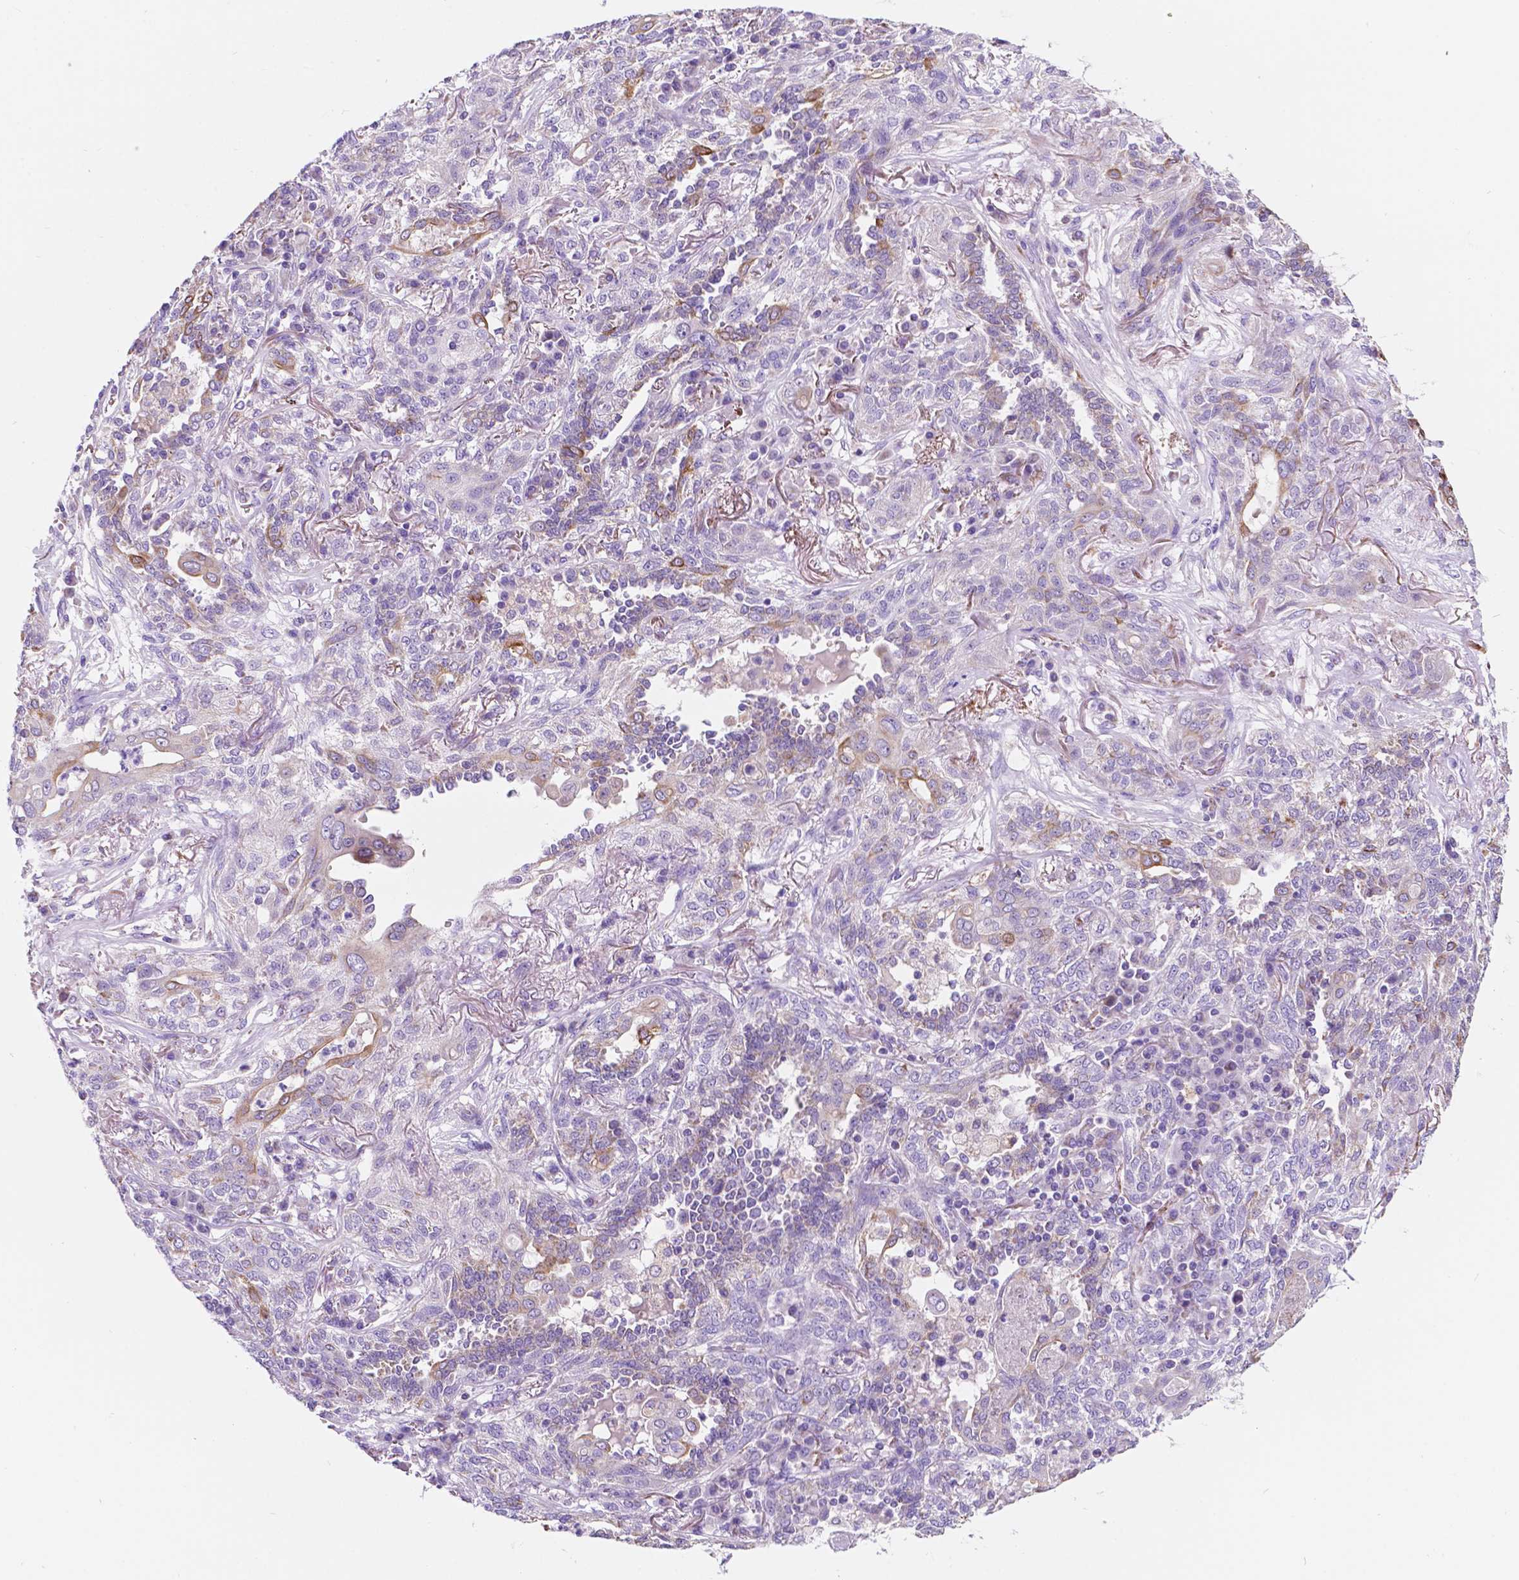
{"staining": {"intensity": "negative", "quantity": "none", "location": "none"}, "tissue": "lung cancer", "cell_type": "Tumor cells", "image_type": "cancer", "snomed": [{"axis": "morphology", "description": "Squamous cell carcinoma, NOS"}, {"axis": "topography", "description": "Lung"}], "caption": "Image shows no protein staining in tumor cells of lung squamous cell carcinoma tissue.", "gene": "TRPV5", "patient": {"sex": "female", "age": 70}}